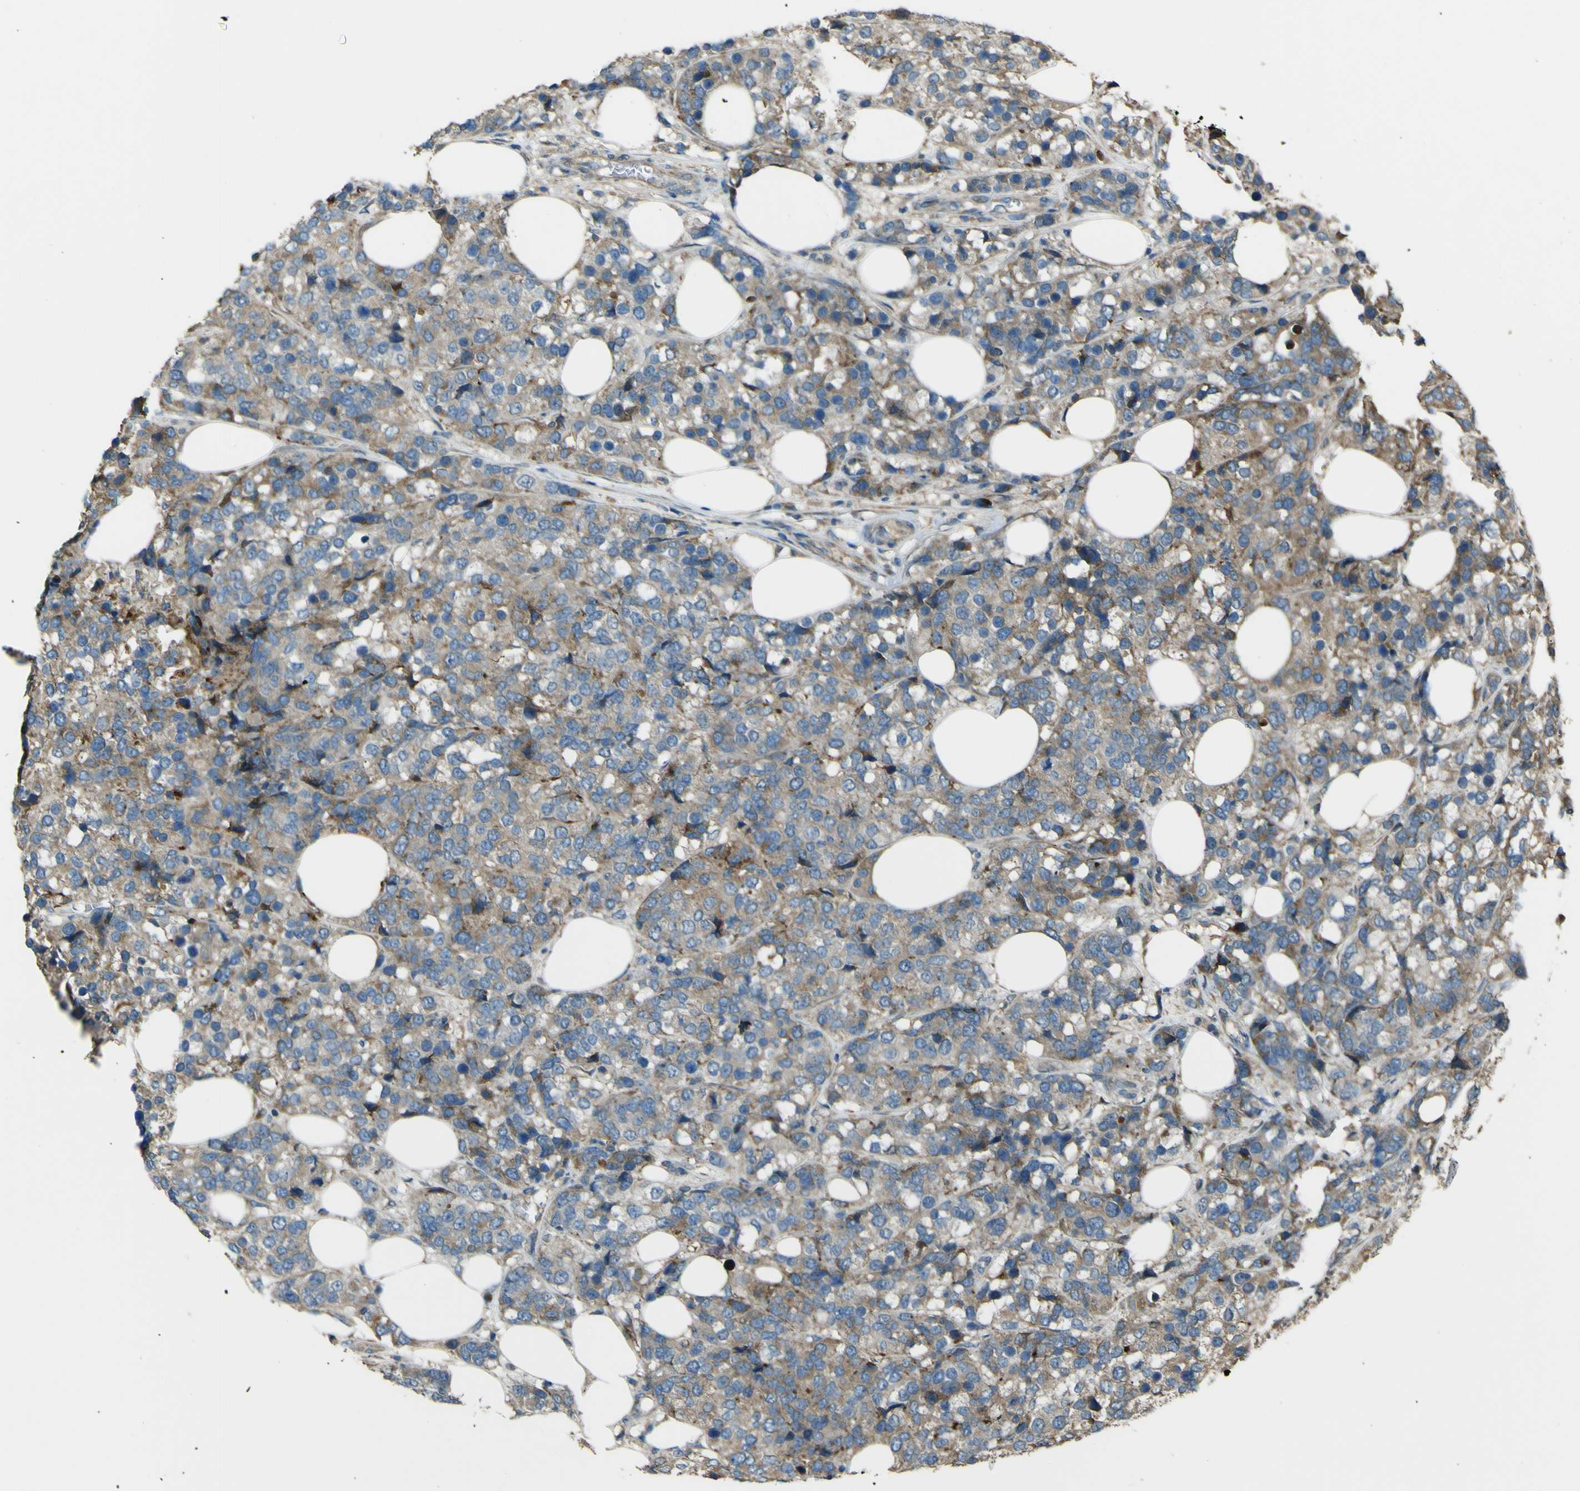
{"staining": {"intensity": "moderate", "quantity": "25%-75%", "location": "cytoplasmic/membranous"}, "tissue": "breast cancer", "cell_type": "Tumor cells", "image_type": "cancer", "snomed": [{"axis": "morphology", "description": "Lobular carcinoma"}, {"axis": "topography", "description": "Breast"}], "caption": "Lobular carcinoma (breast) stained with DAB (3,3'-diaminobenzidine) immunohistochemistry demonstrates medium levels of moderate cytoplasmic/membranous expression in approximately 25%-75% of tumor cells.", "gene": "NAALADL2", "patient": {"sex": "female", "age": 59}}